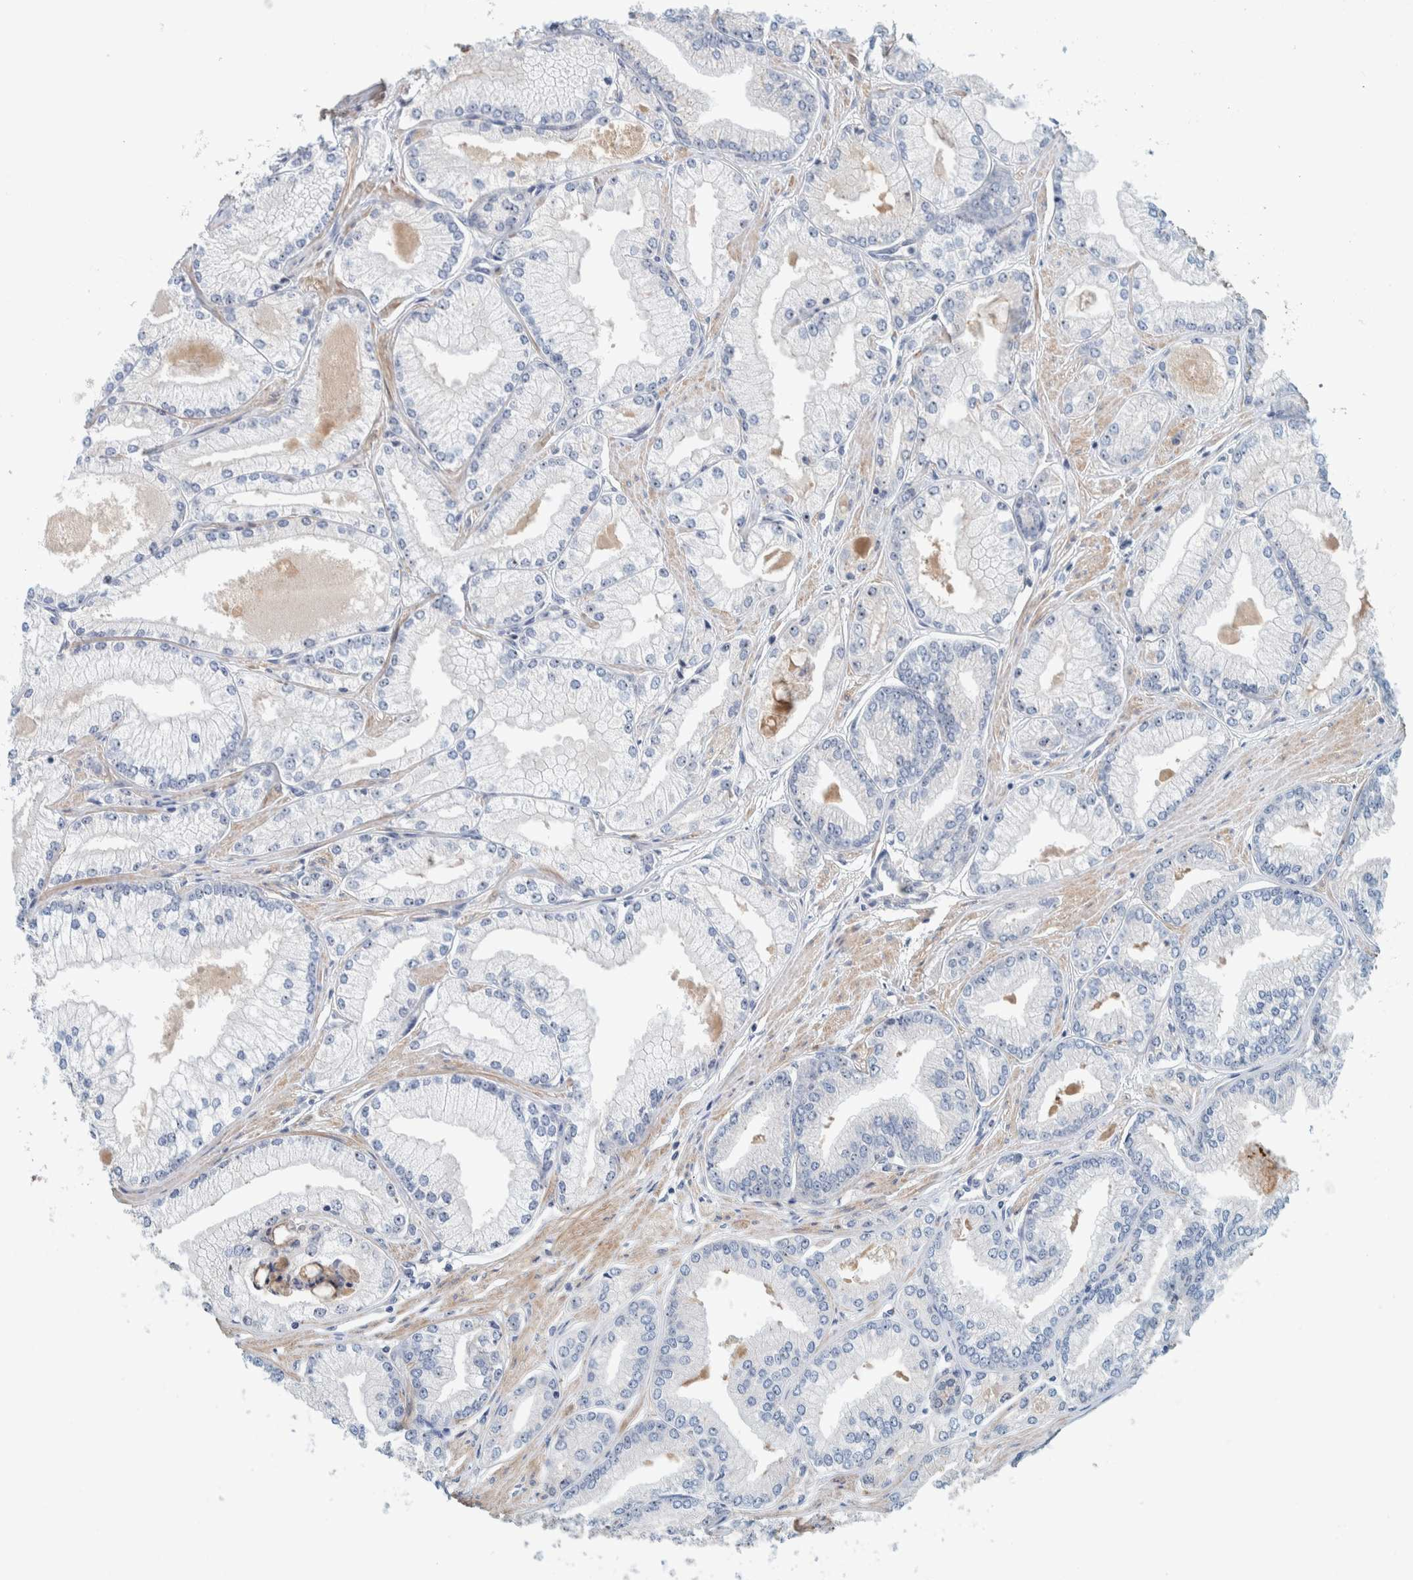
{"staining": {"intensity": "negative", "quantity": "none", "location": "none"}, "tissue": "prostate cancer", "cell_type": "Tumor cells", "image_type": "cancer", "snomed": [{"axis": "morphology", "description": "Adenocarcinoma, Low grade"}, {"axis": "topography", "description": "Prostate"}], "caption": "DAB (3,3'-diaminobenzidine) immunohistochemical staining of prostate cancer (low-grade adenocarcinoma) displays no significant staining in tumor cells.", "gene": "NOL11", "patient": {"sex": "male", "age": 52}}